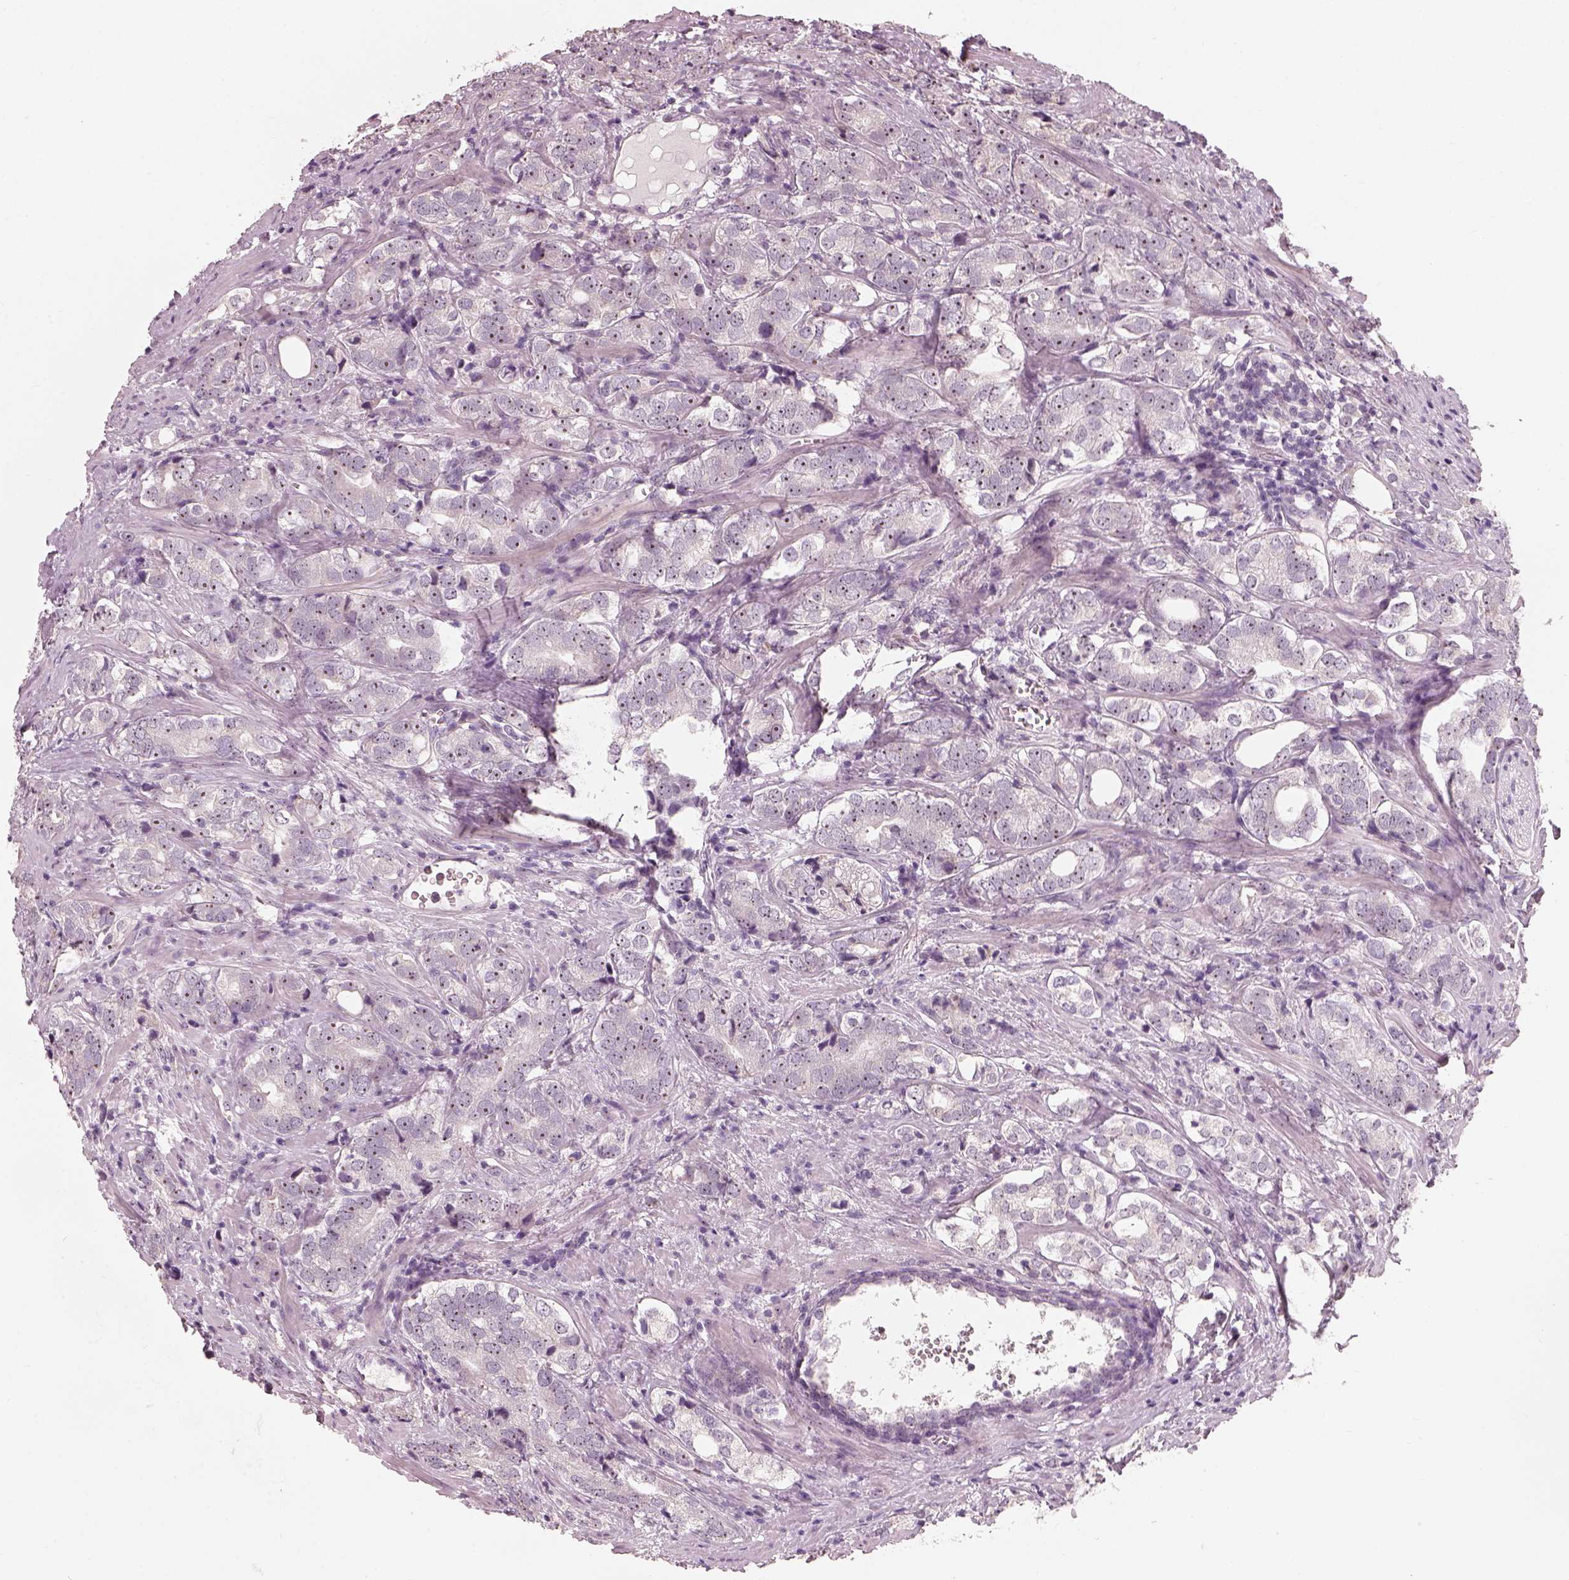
{"staining": {"intensity": "weak", "quantity": "25%-75%", "location": "nuclear"}, "tissue": "prostate cancer", "cell_type": "Tumor cells", "image_type": "cancer", "snomed": [{"axis": "morphology", "description": "Adenocarcinoma, NOS"}, {"axis": "topography", "description": "Prostate and seminal vesicle, NOS"}], "caption": "Weak nuclear protein staining is present in approximately 25%-75% of tumor cells in prostate adenocarcinoma.", "gene": "CDS1", "patient": {"sex": "male", "age": 63}}